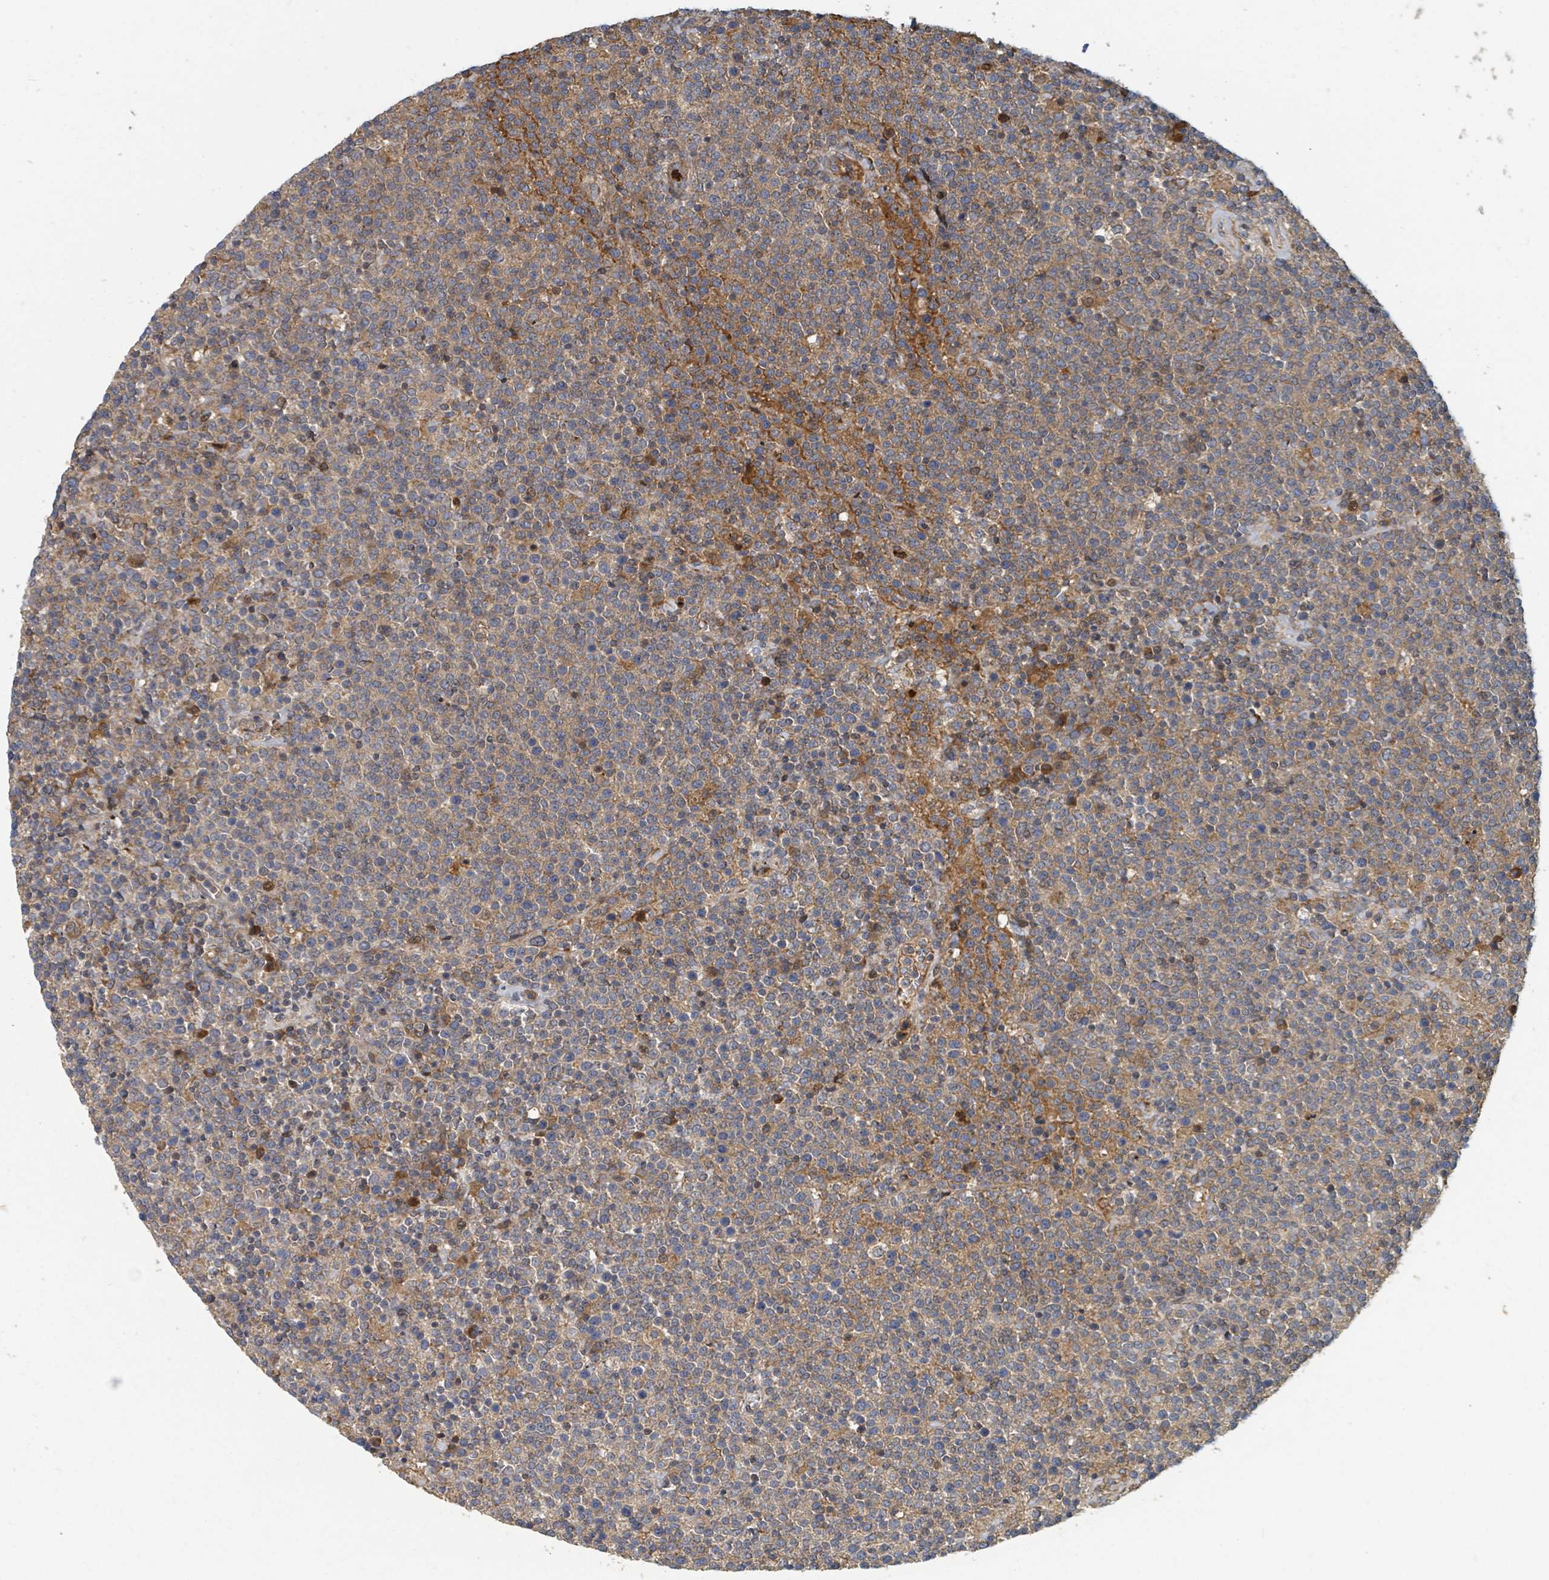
{"staining": {"intensity": "weak", "quantity": ">75%", "location": "cytoplasmic/membranous"}, "tissue": "lymphoma", "cell_type": "Tumor cells", "image_type": "cancer", "snomed": [{"axis": "morphology", "description": "Malignant lymphoma, non-Hodgkin's type, High grade"}, {"axis": "topography", "description": "Lymph node"}], "caption": "The image demonstrates immunohistochemical staining of malignant lymphoma, non-Hodgkin's type (high-grade). There is weak cytoplasmic/membranous staining is seen in about >75% of tumor cells.", "gene": "DPM1", "patient": {"sex": "male", "age": 61}}